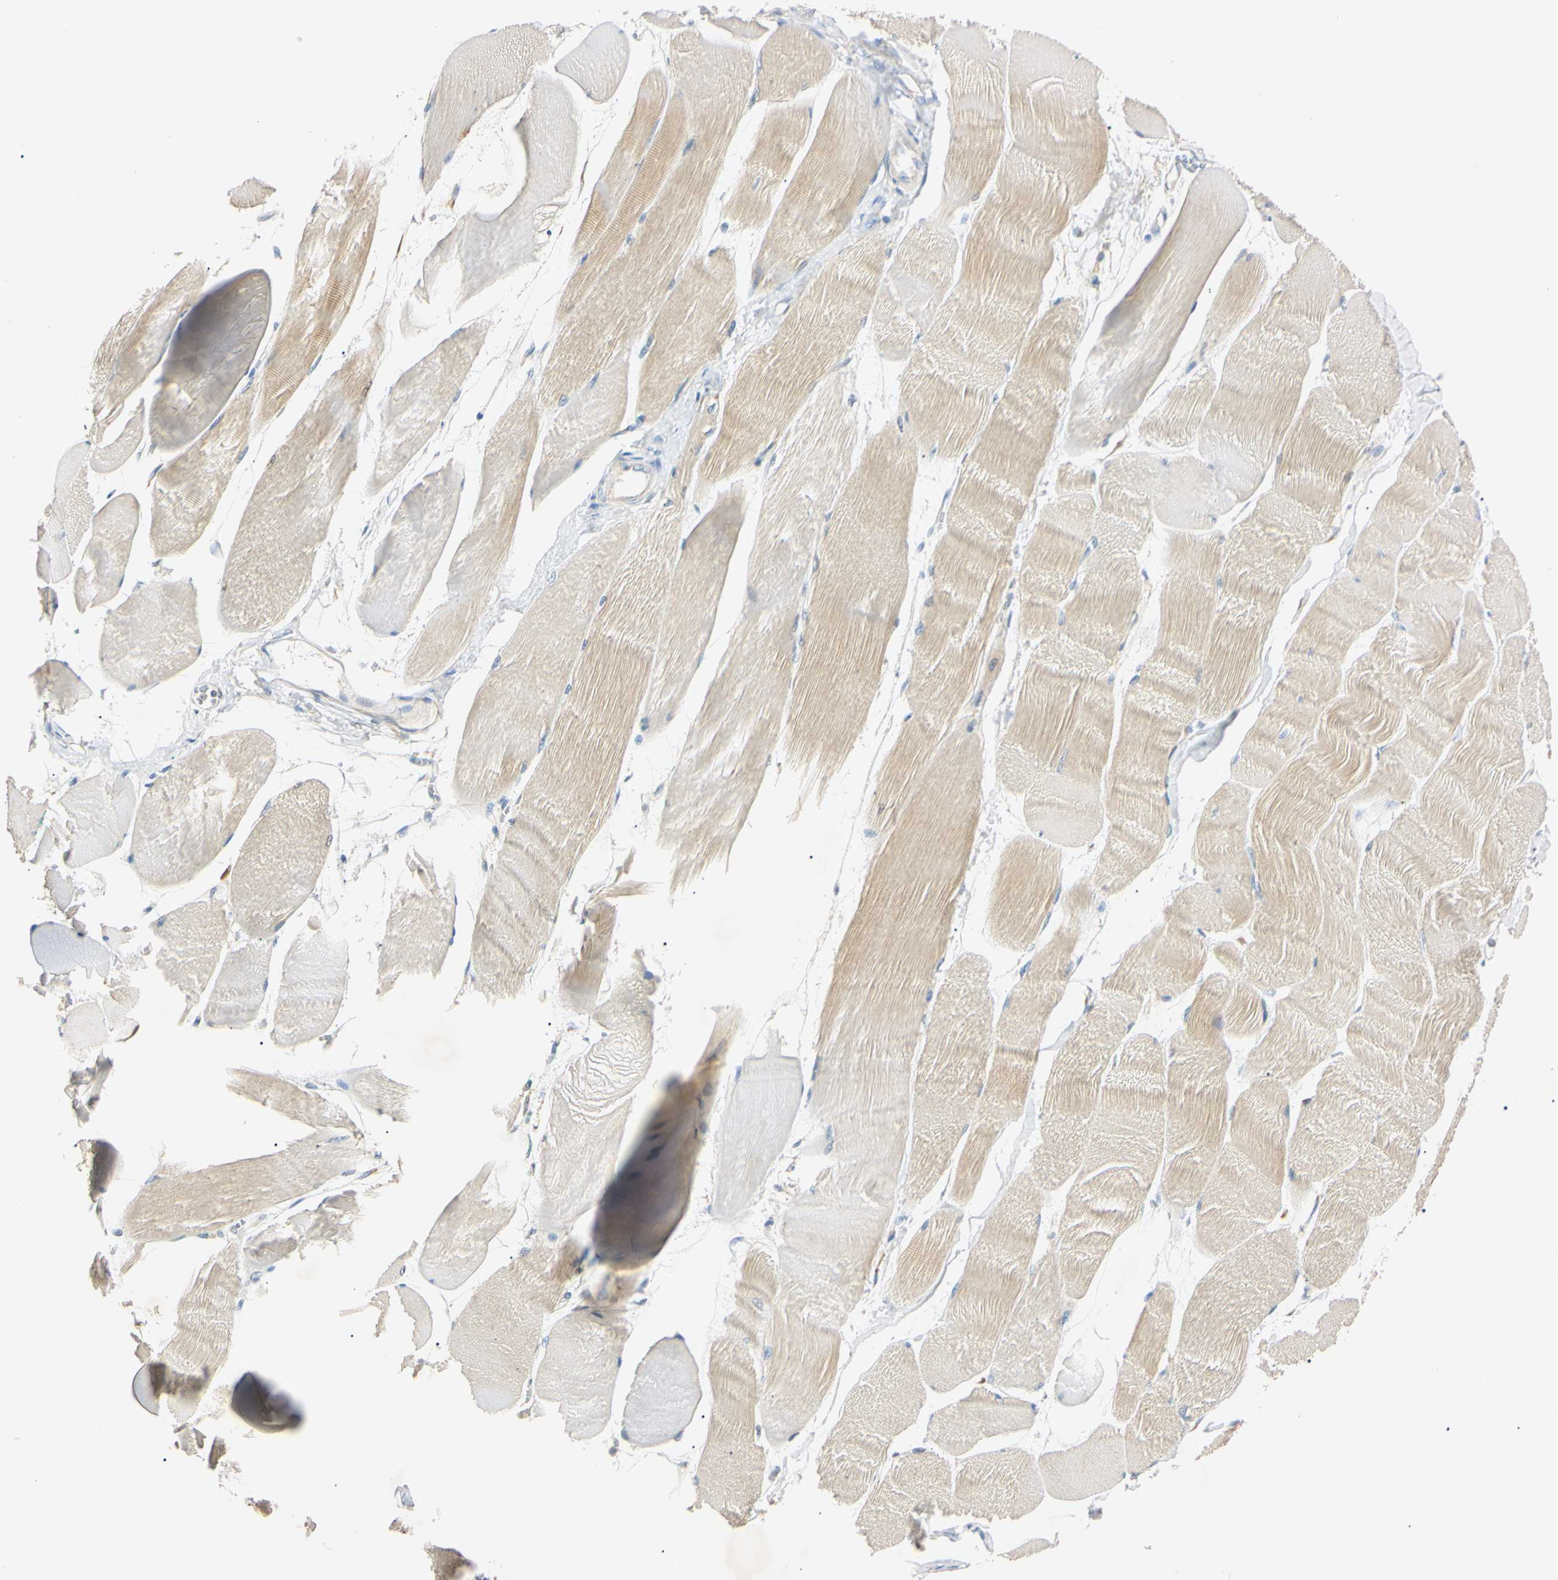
{"staining": {"intensity": "weak", "quantity": "25%-75%", "location": "cytoplasmic/membranous"}, "tissue": "skeletal muscle", "cell_type": "Myocytes", "image_type": "normal", "snomed": [{"axis": "morphology", "description": "Normal tissue, NOS"}, {"axis": "morphology", "description": "Squamous cell carcinoma, NOS"}, {"axis": "topography", "description": "Skeletal muscle"}], "caption": "Weak cytoplasmic/membranous protein staining is identified in about 25%-75% of myocytes in skeletal muscle. (IHC, brightfield microscopy, high magnification).", "gene": "DNAJB12", "patient": {"sex": "male", "age": 51}}